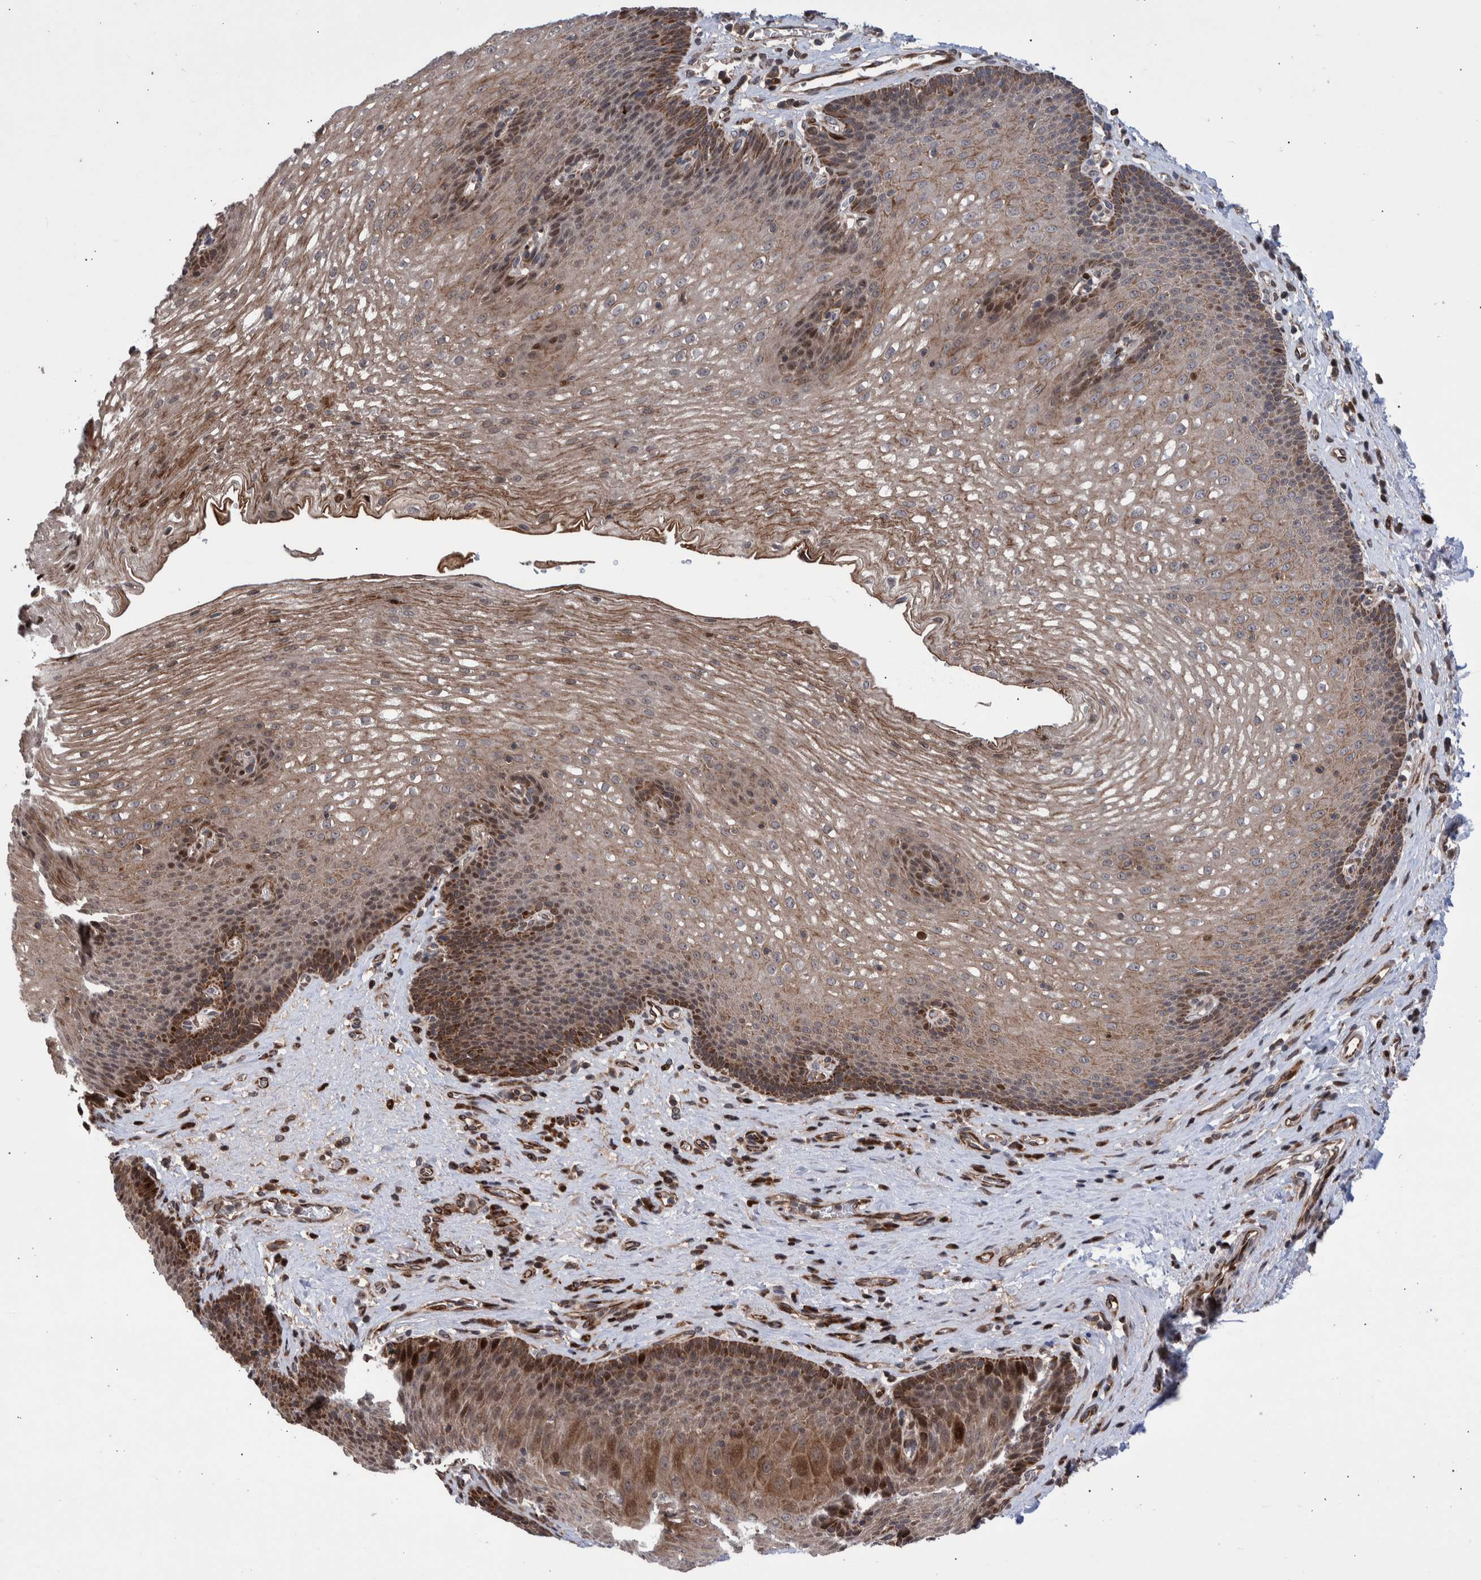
{"staining": {"intensity": "strong", "quantity": ">75%", "location": "cytoplasmic/membranous,nuclear"}, "tissue": "esophagus", "cell_type": "Squamous epithelial cells", "image_type": "normal", "snomed": [{"axis": "morphology", "description": "Normal tissue, NOS"}, {"axis": "topography", "description": "Esophagus"}], "caption": "Esophagus stained with IHC exhibits strong cytoplasmic/membranous,nuclear staining in approximately >75% of squamous epithelial cells. (DAB IHC, brown staining for protein, blue staining for nuclei).", "gene": "SHISA6", "patient": {"sex": "male", "age": 48}}